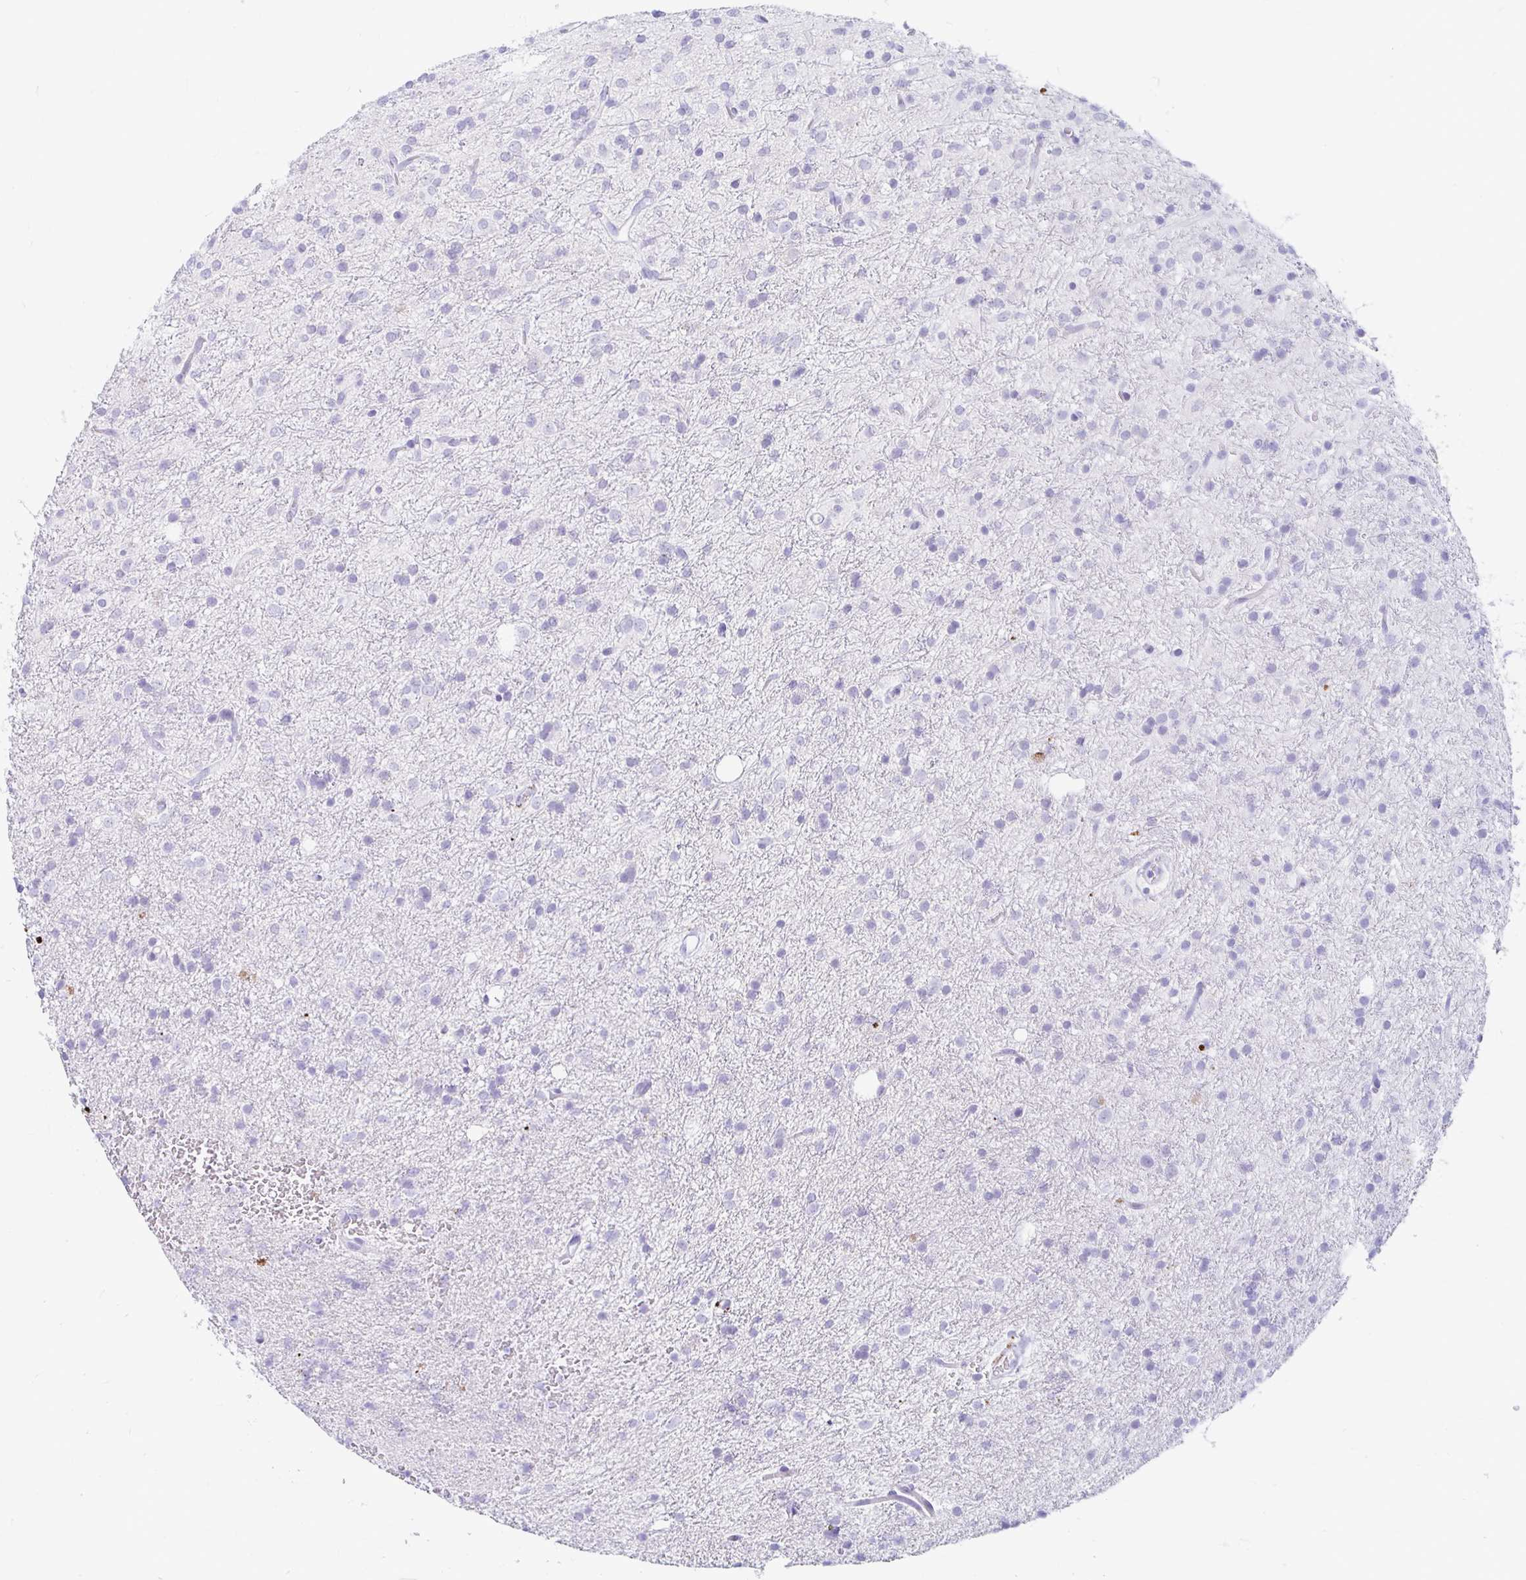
{"staining": {"intensity": "negative", "quantity": "none", "location": "none"}, "tissue": "glioma", "cell_type": "Tumor cells", "image_type": "cancer", "snomed": [{"axis": "morphology", "description": "Glioma, malignant, Low grade"}, {"axis": "topography", "description": "Brain"}], "caption": "This image is of glioma stained with IHC to label a protein in brown with the nuclei are counter-stained blue. There is no positivity in tumor cells.", "gene": "ERICH6", "patient": {"sex": "female", "age": 33}}